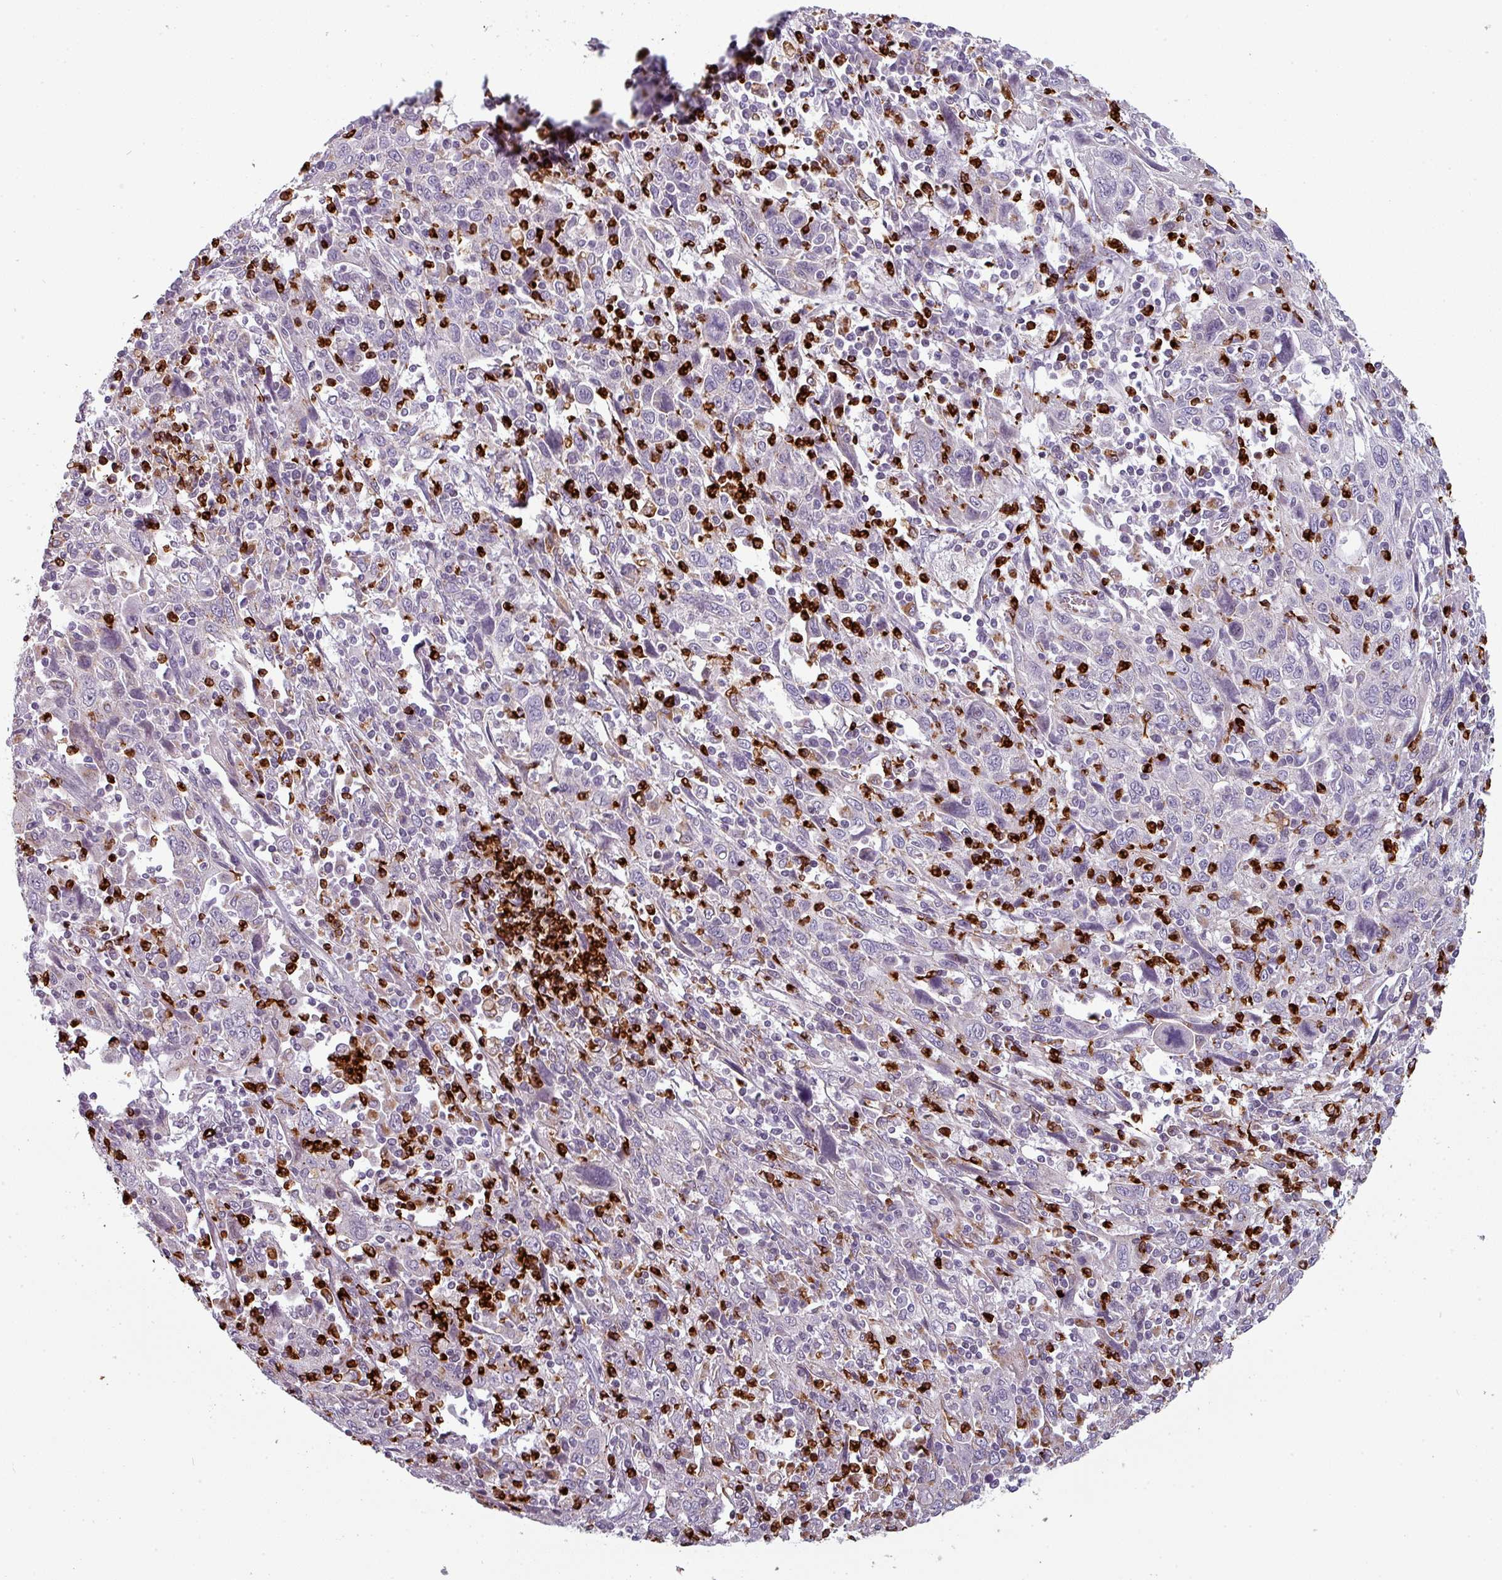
{"staining": {"intensity": "negative", "quantity": "none", "location": "none"}, "tissue": "cervical cancer", "cell_type": "Tumor cells", "image_type": "cancer", "snomed": [{"axis": "morphology", "description": "Squamous cell carcinoma, NOS"}, {"axis": "topography", "description": "Cervix"}], "caption": "This is an immunohistochemistry photomicrograph of human cervical squamous cell carcinoma. There is no positivity in tumor cells.", "gene": "TMEFF1", "patient": {"sex": "female", "age": 46}}